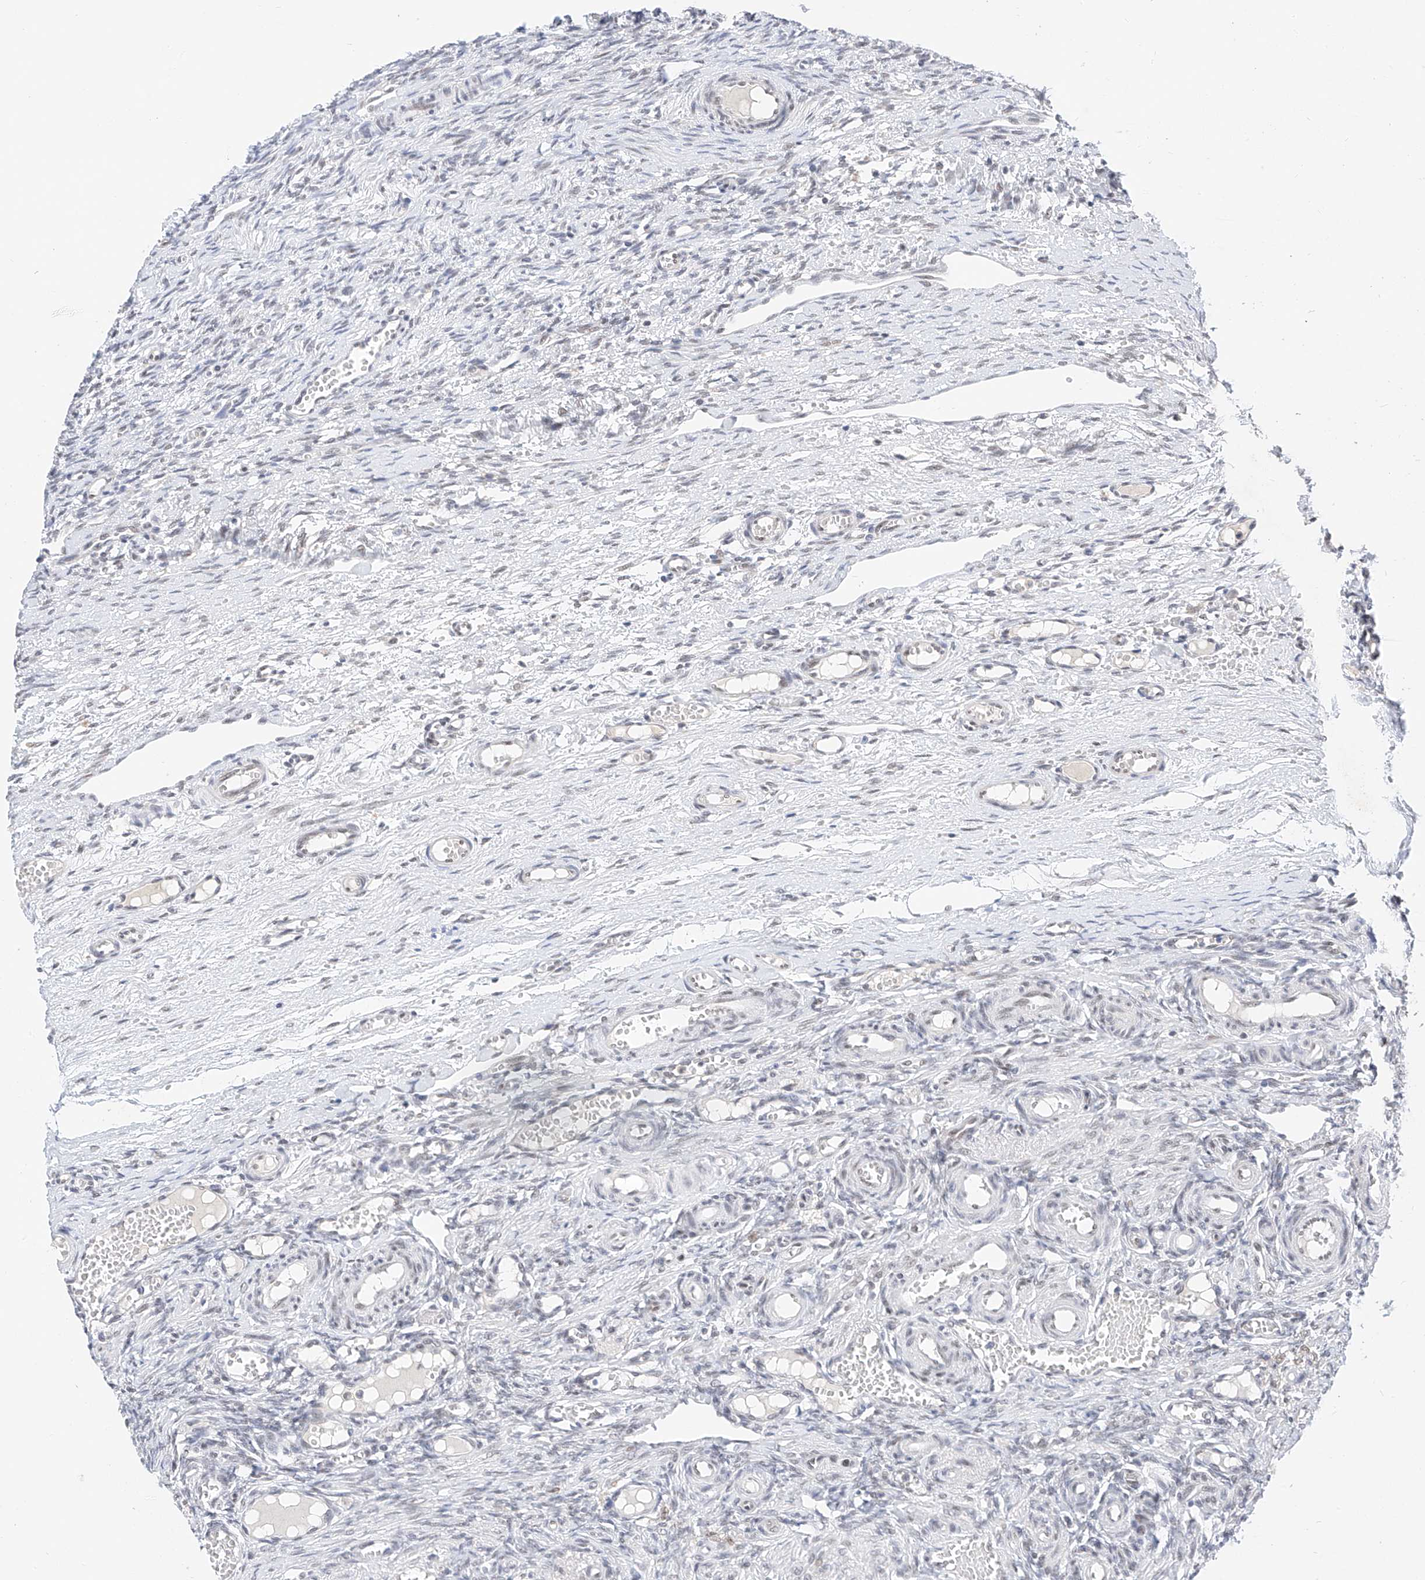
{"staining": {"intensity": "negative", "quantity": "none", "location": "none"}, "tissue": "ovary", "cell_type": "Ovarian stroma cells", "image_type": "normal", "snomed": [{"axis": "morphology", "description": "Adenocarcinoma, NOS"}, {"axis": "topography", "description": "Endometrium"}], "caption": "Immunohistochemistry image of unremarkable ovary stained for a protein (brown), which exhibits no staining in ovarian stroma cells. (Brightfield microscopy of DAB immunohistochemistry at high magnification).", "gene": "KCNJ1", "patient": {"sex": "female", "age": 32}}